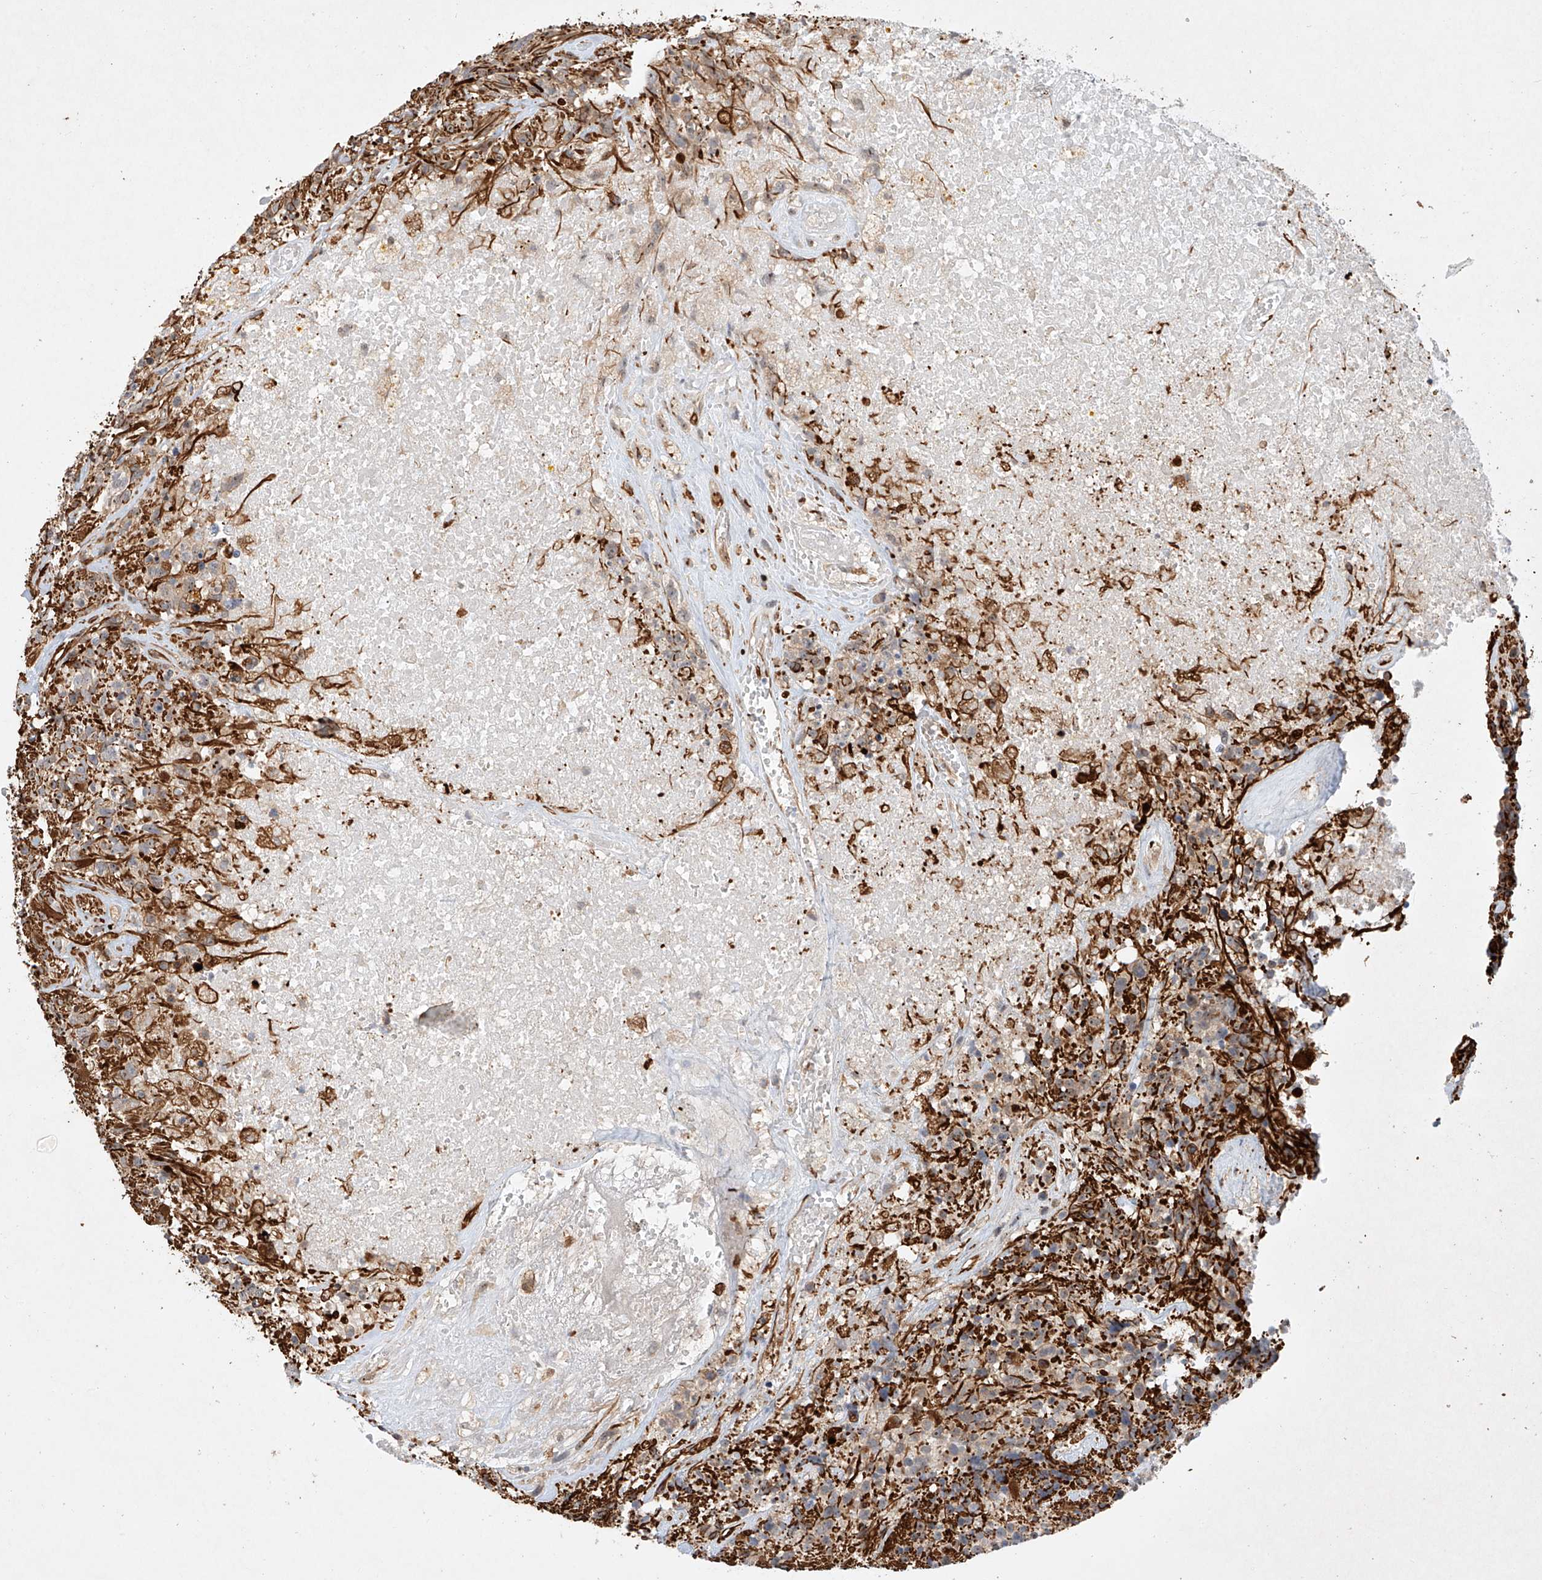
{"staining": {"intensity": "negative", "quantity": "none", "location": "none"}, "tissue": "glioma", "cell_type": "Tumor cells", "image_type": "cancer", "snomed": [{"axis": "morphology", "description": "Glioma, malignant, High grade"}, {"axis": "topography", "description": "Brain"}], "caption": "A micrograph of human glioma is negative for staining in tumor cells. (Brightfield microscopy of DAB (3,3'-diaminobenzidine) IHC at high magnification).", "gene": "TASP1", "patient": {"sex": "male", "age": 69}}